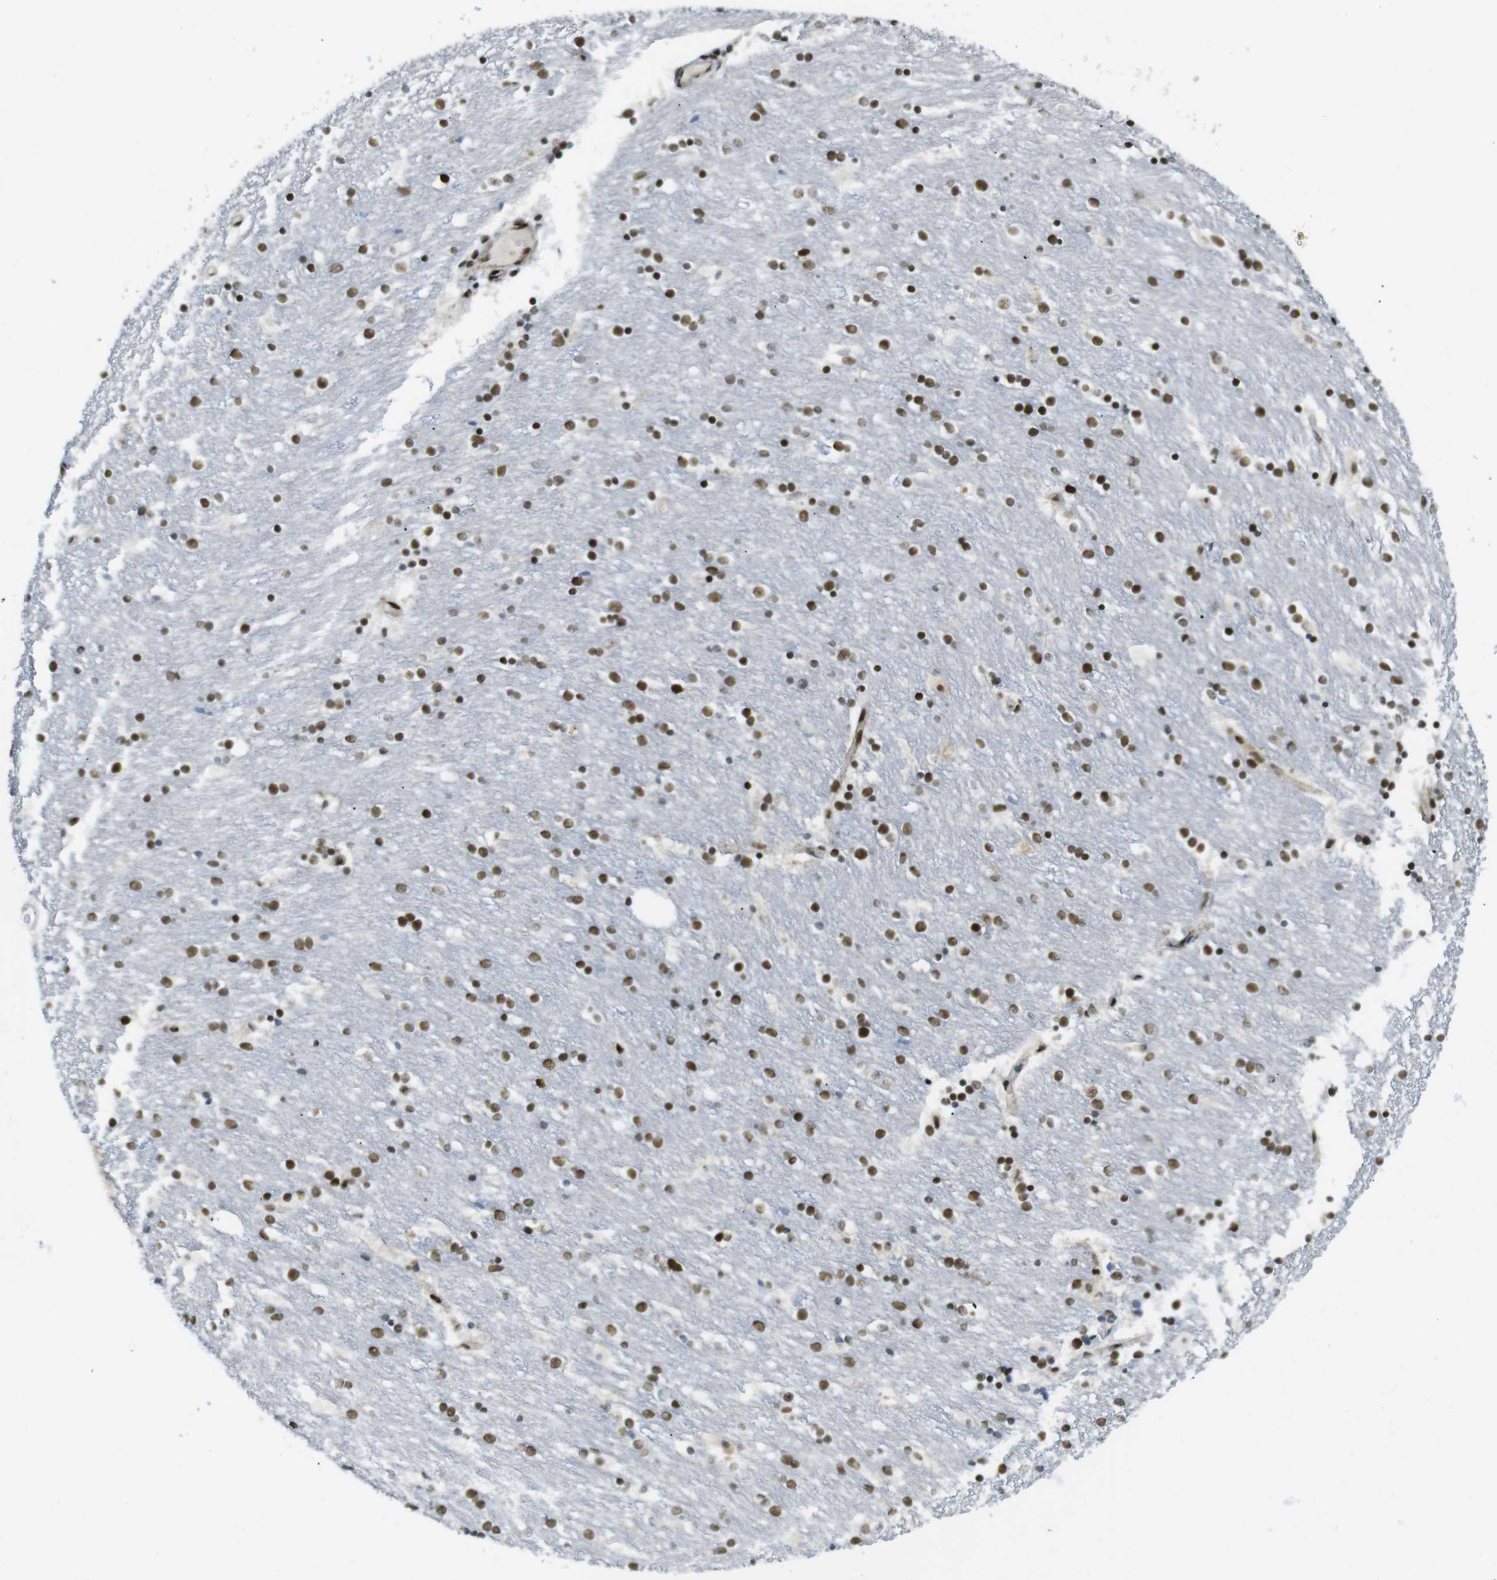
{"staining": {"intensity": "strong", "quantity": ">75%", "location": "nuclear"}, "tissue": "caudate", "cell_type": "Glial cells", "image_type": "normal", "snomed": [{"axis": "morphology", "description": "Normal tissue, NOS"}, {"axis": "topography", "description": "Lateral ventricle wall"}], "caption": "An IHC micrograph of normal tissue is shown. Protein staining in brown labels strong nuclear positivity in caudate within glial cells. (Brightfield microscopy of DAB IHC at high magnification).", "gene": "ARID1A", "patient": {"sex": "female", "age": 54}}